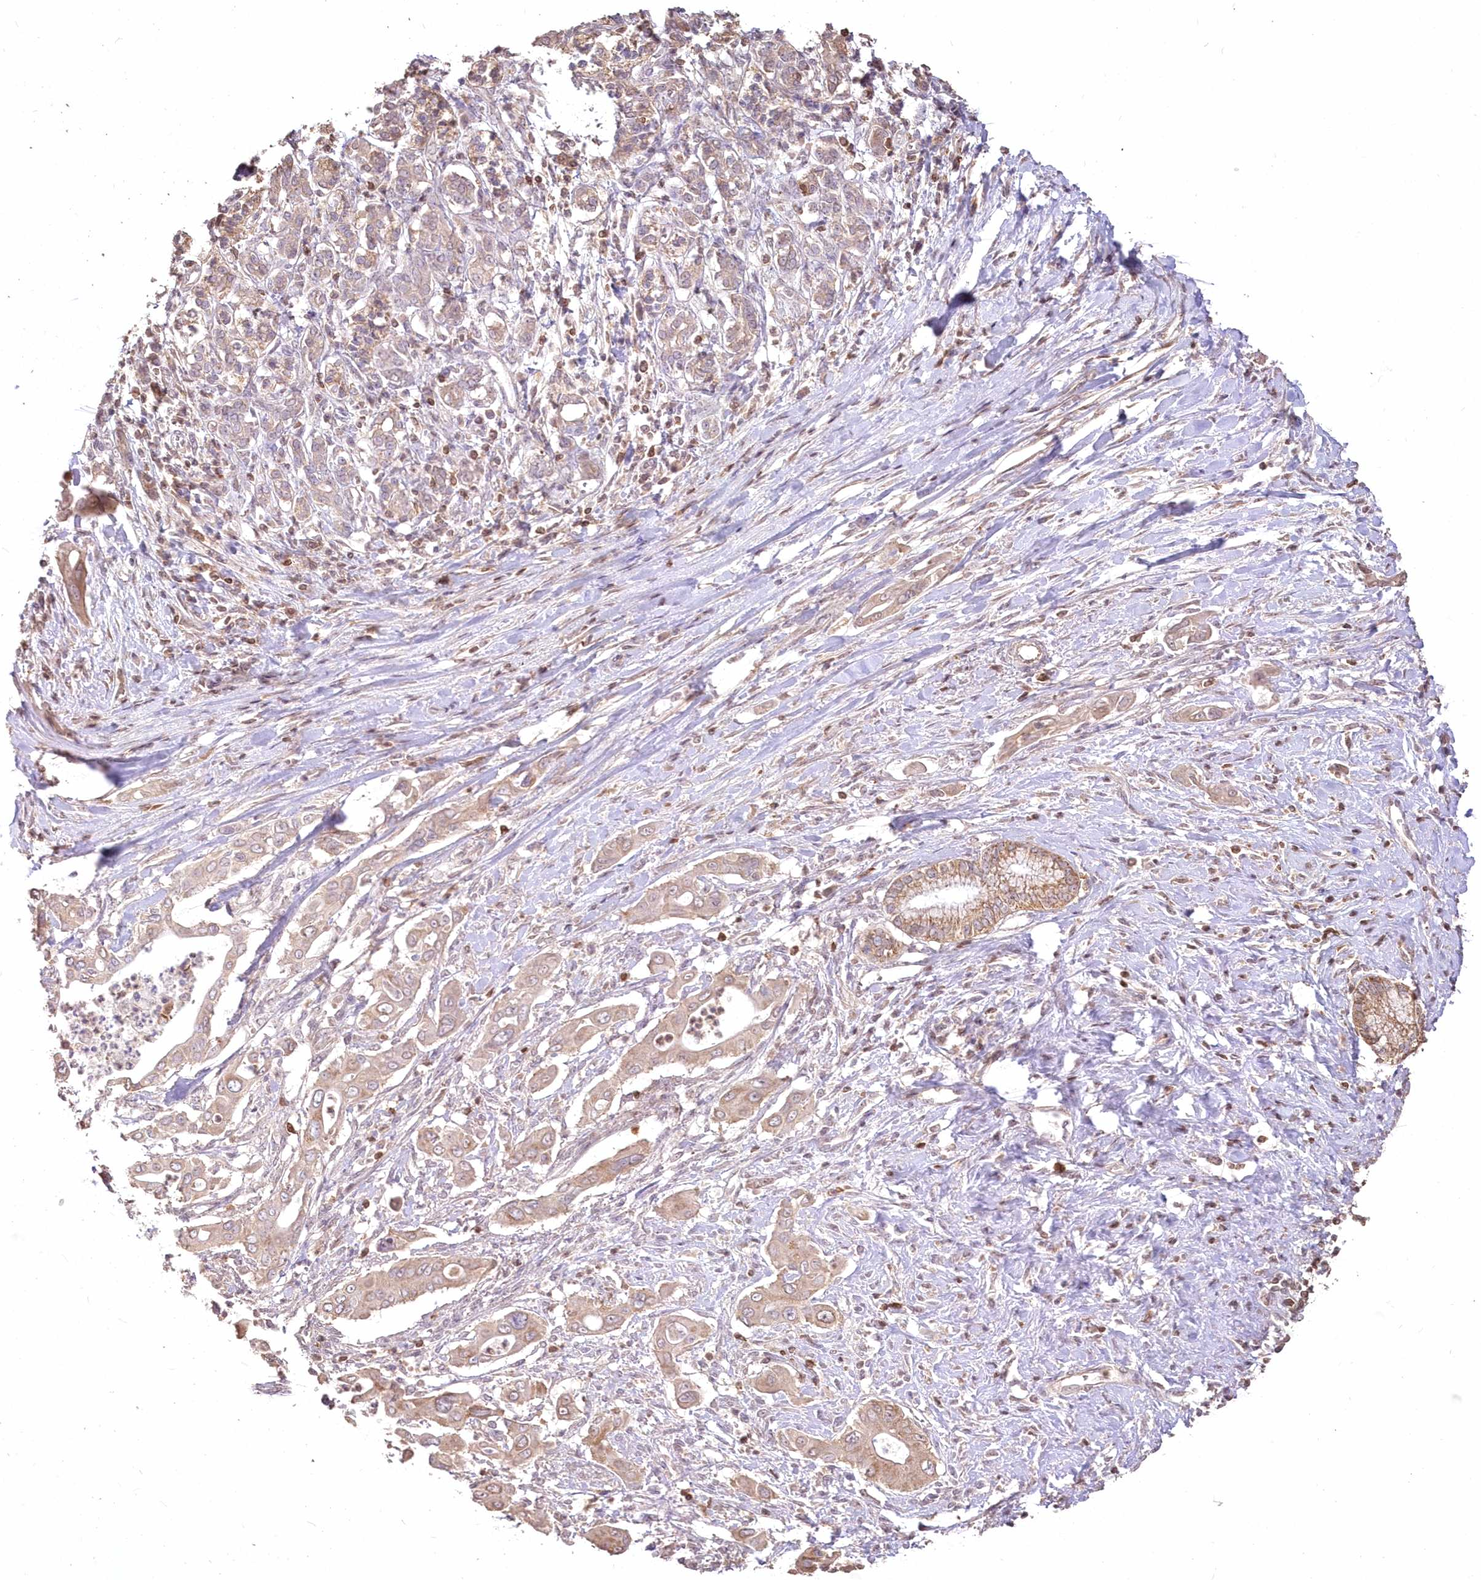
{"staining": {"intensity": "weak", "quantity": ">75%", "location": "cytoplasmic/membranous"}, "tissue": "pancreatic cancer", "cell_type": "Tumor cells", "image_type": "cancer", "snomed": [{"axis": "morphology", "description": "Adenocarcinoma, NOS"}, {"axis": "topography", "description": "Pancreas"}], "caption": "Protein staining reveals weak cytoplasmic/membranous positivity in approximately >75% of tumor cells in pancreatic cancer (adenocarcinoma).", "gene": "STK17B", "patient": {"sex": "male", "age": 58}}